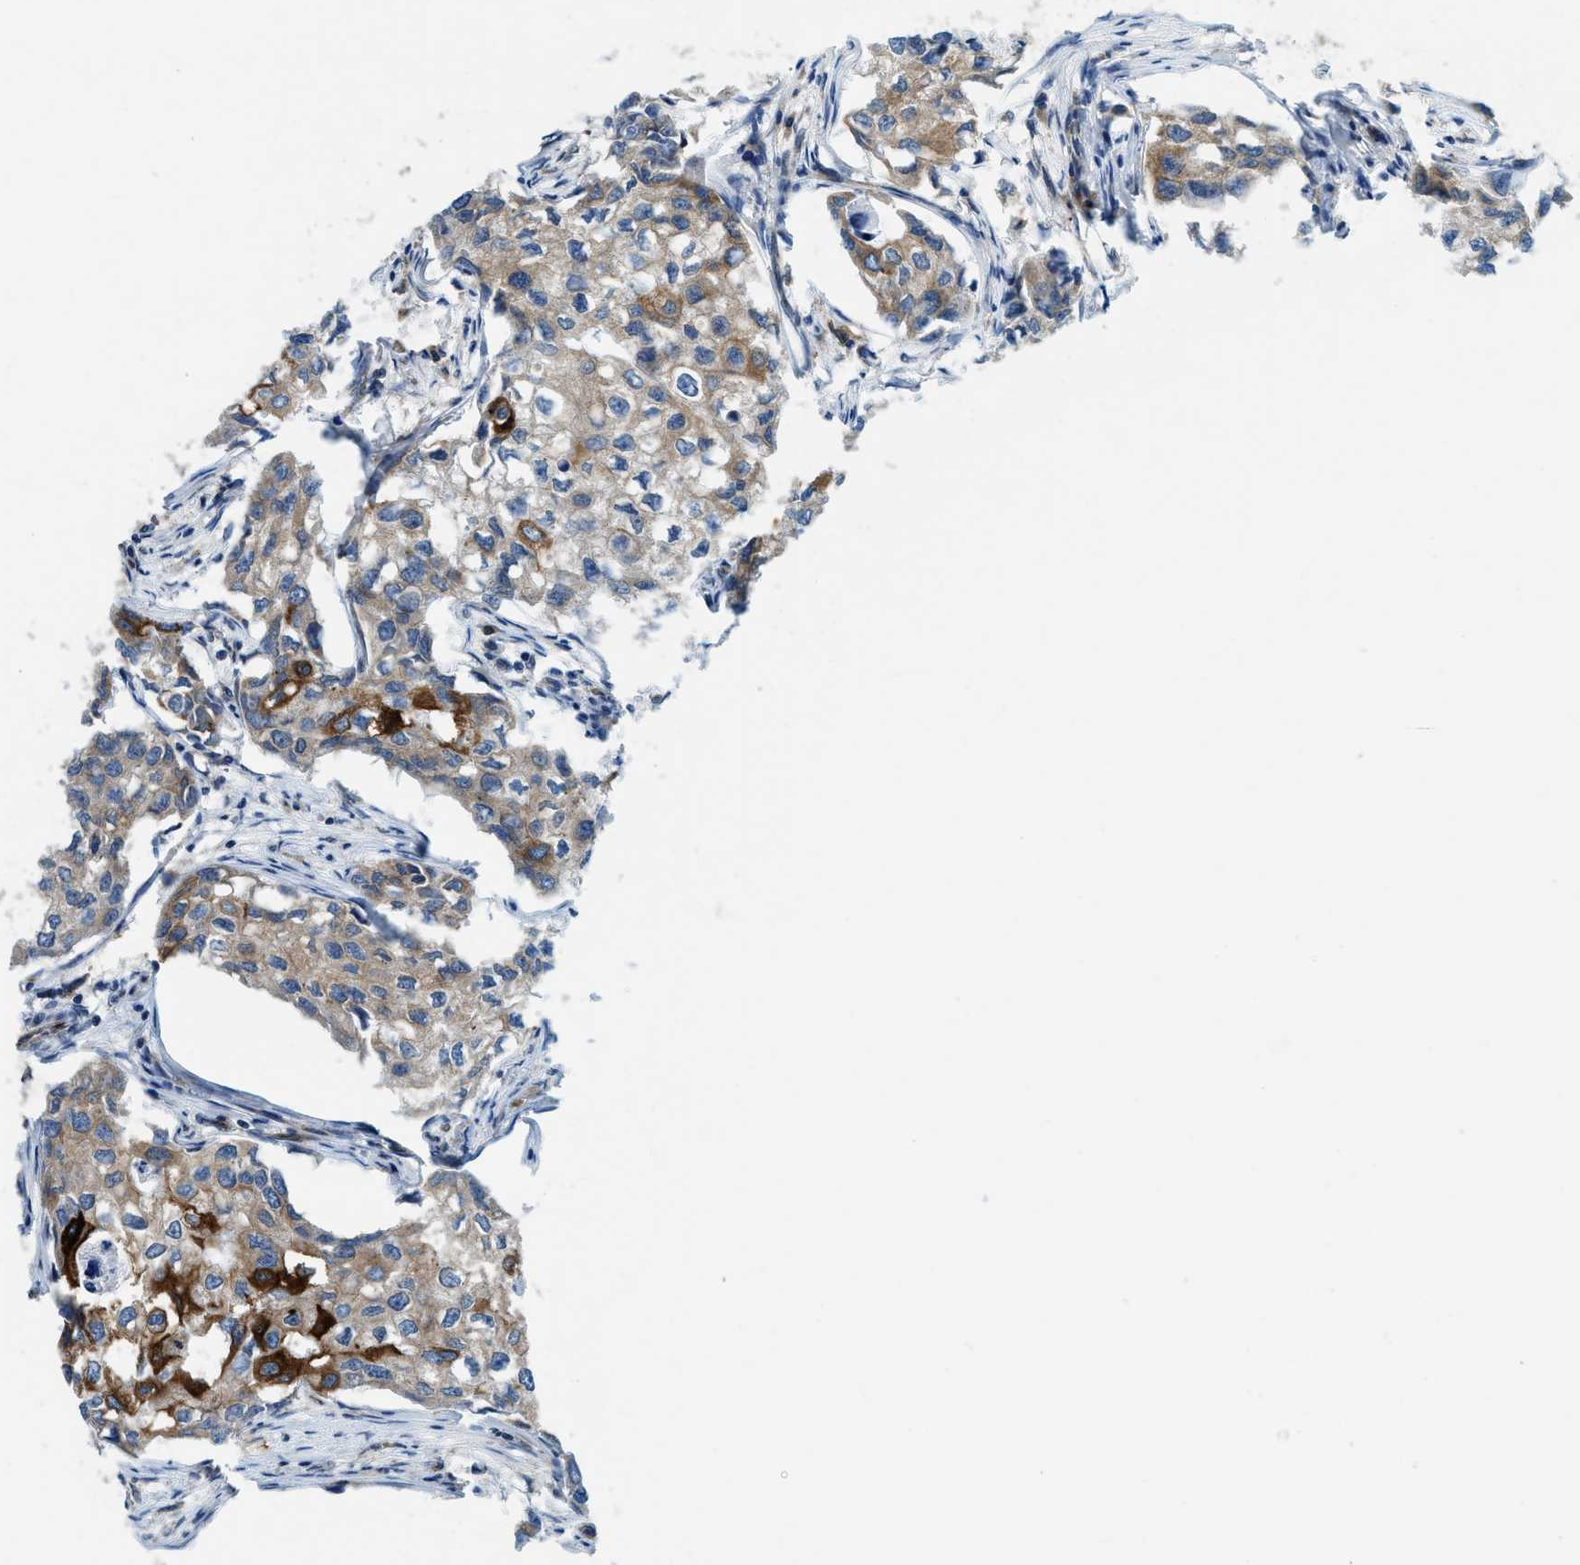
{"staining": {"intensity": "strong", "quantity": "<25%", "location": "cytoplasmic/membranous"}, "tissue": "breast cancer", "cell_type": "Tumor cells", "image_type": "cancer", "snomed": [{"axis": "morphology", "description": "Duct carcinoma"}, {"axis": "topography", "description": "Breast"}], "caption": "The image reveals a brown stain indicating the presence of a protein in the cytoplasmic/membranous of tumor cells in infiltrating ductal carcinoma (breast).", "gene": "BCAP31", "patient": {"sex": "female", "age": 27}}